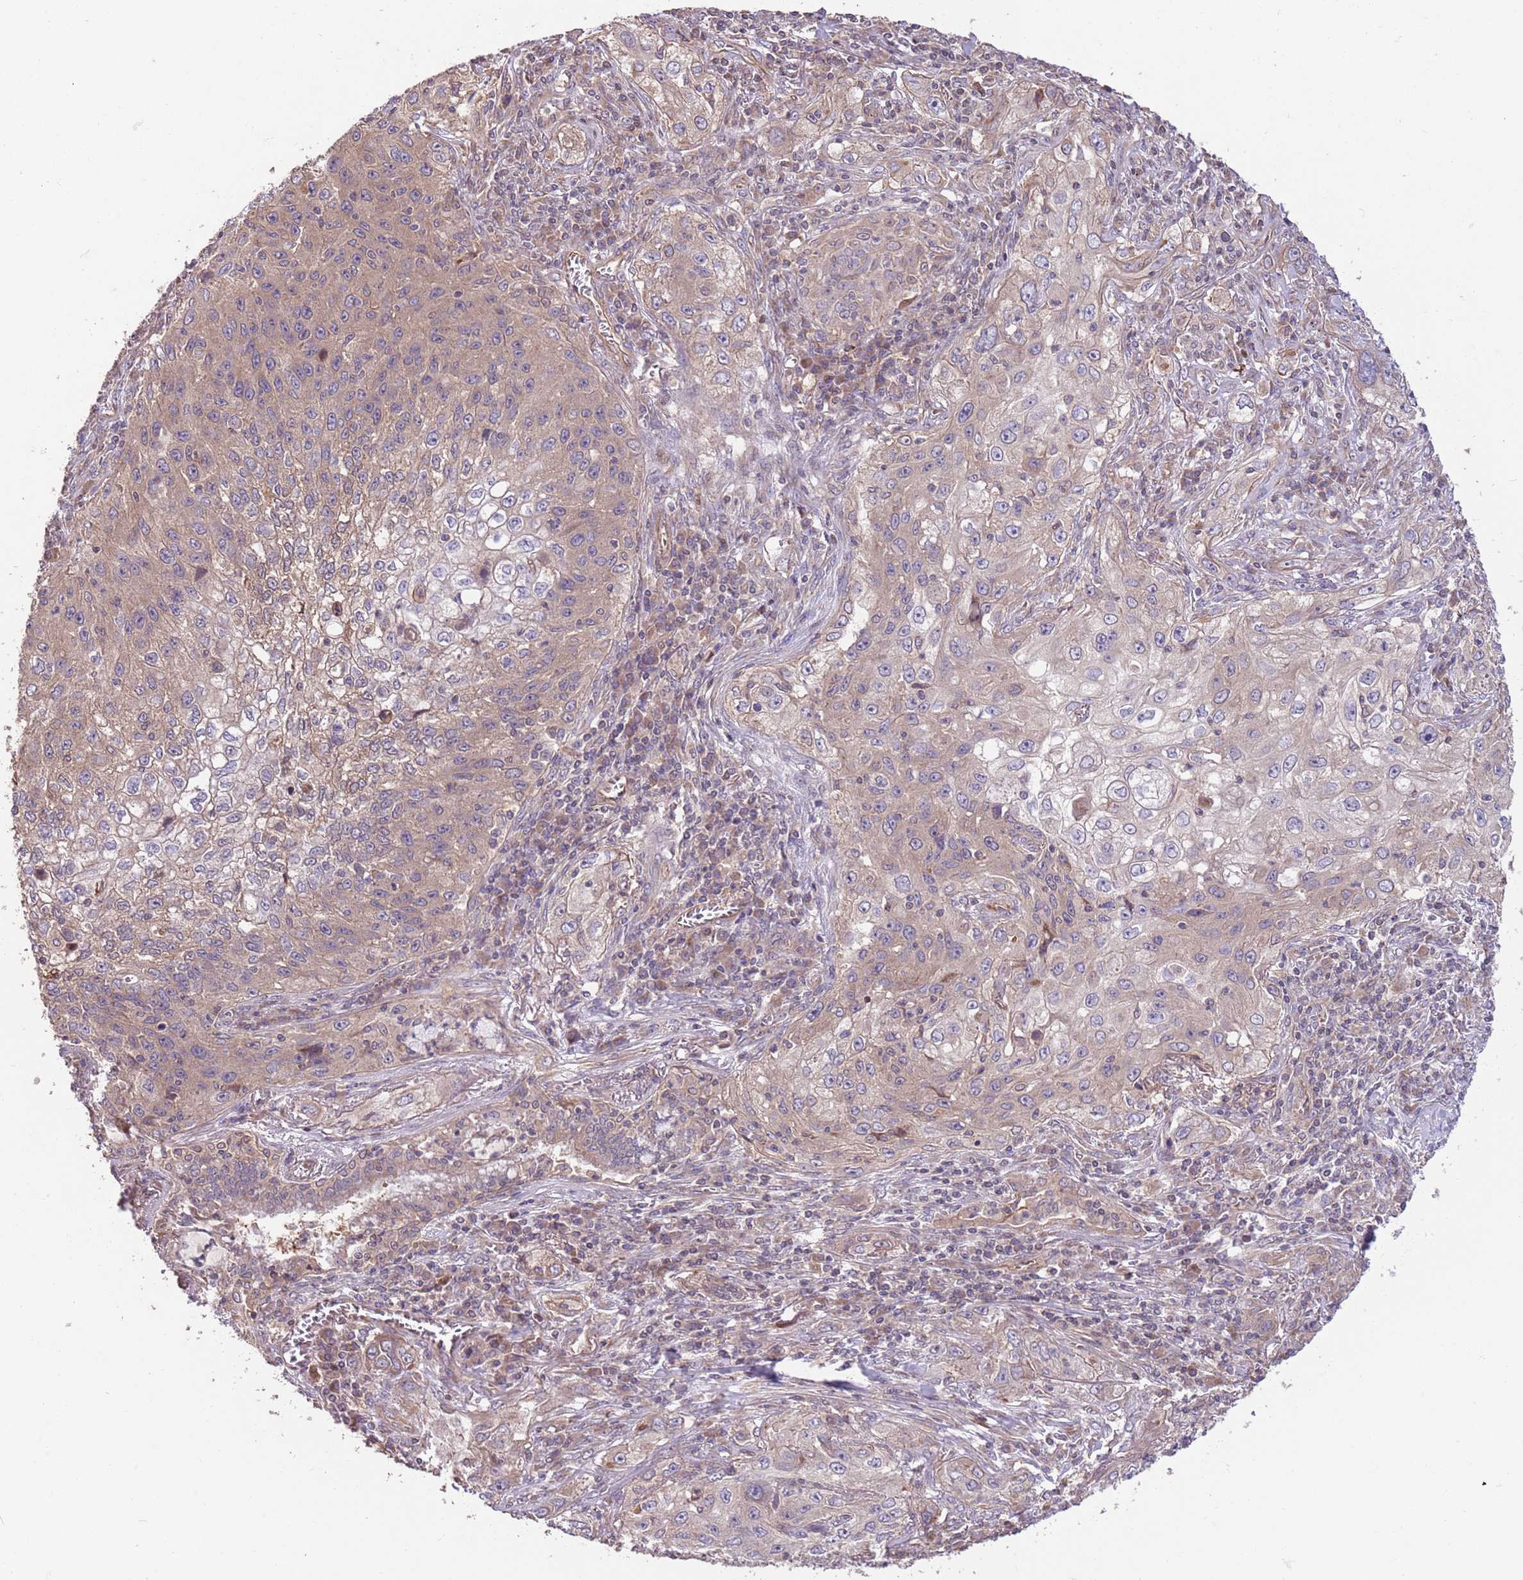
{"staining": {"intensity": "weak", "quantity": "<25%", "location": "cytoplasmic/membranous"}, "tissue": "lung cancer", "cell_type": "Tumor cells", "image_type": "cancer", "snomed": [{"axis": "morphology", "description": "Squamous cell carcinoma, NOS"}, {"axis": "topography", "description": "Lung"}], "caption": "Tumor cells show no significant positivity in squamous cell carcinoma (lung). (IHC, brightfield microscopy, high magnification).", "gene": "FAM89B", "patient": {"sex": "female", "age": 69}}